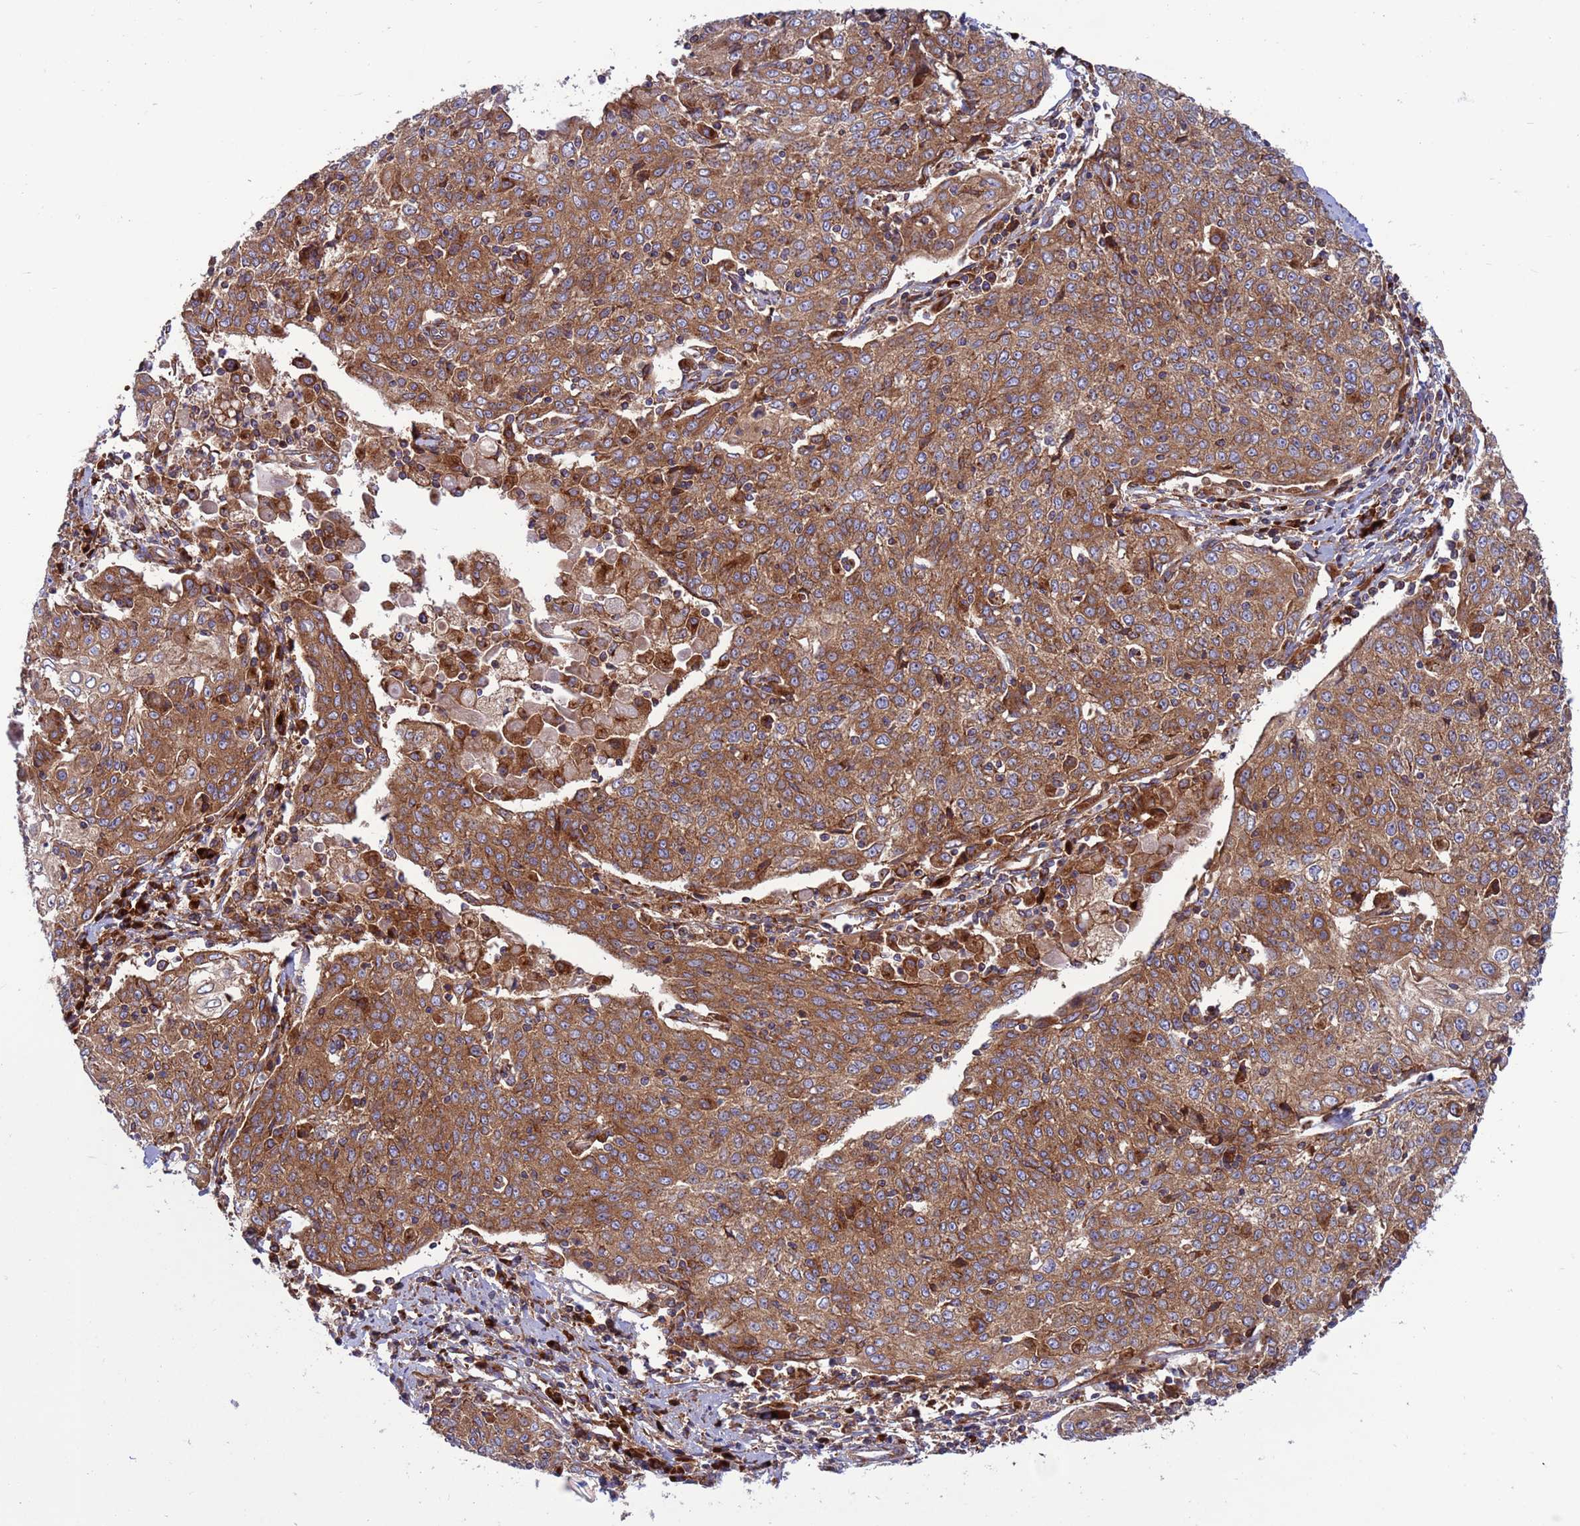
{"staining": {"intensity": "moderate", "quantity": ">75%", "location": "cytoplasmic/membranous"}, "tissue": "cervical cancer", "cell_type": "Tumor cells", "image_type": "cancer", "snomed": [{"axis": "morphology", "description": "Squamous cell carcinoma, NOS"}, {"axis": "topography", "description": "Cervix"}], "caption": "An immunohistochemistry histopathology image of tumor tissue is shown. Protein staining in brown shows moderate cytoplasmic/membranous positivity in cervical cancer (squamous cell carcinoma) within tumor cells. Nuclei are stained in blue.", "gene": "ZC3HAV1", "patient": {"sex": "female", "age": 48}}